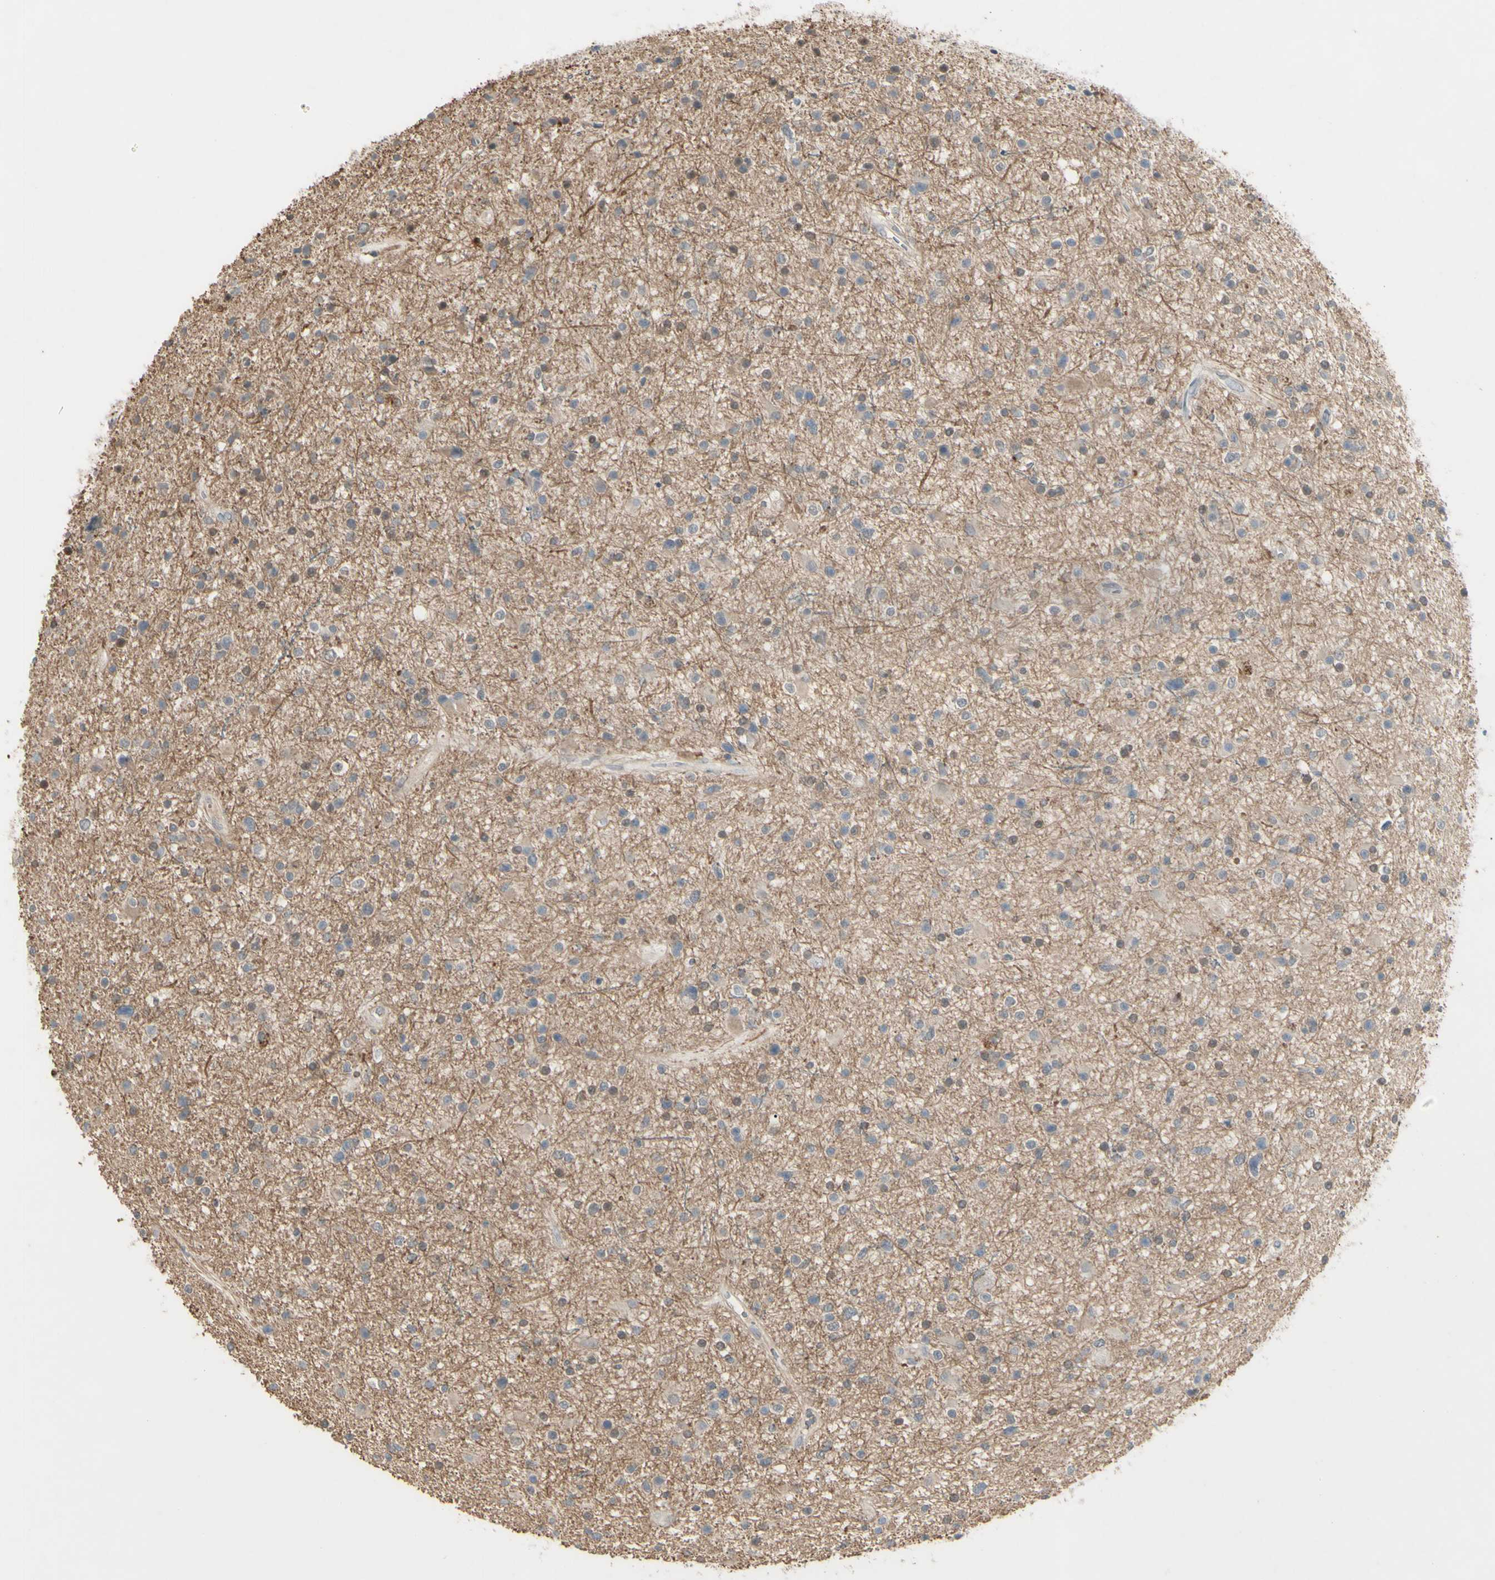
{"staining": {"intensity": "weak", "quantity": "<25%", "location": "cytoplasmic/membranous"}, "tissue": "glioma", "cell_type": "Tumor cells", "image_type": "cancer", "snomed": [{"axis": "morphology", "description": "Glioma, malignant, High grade"}, {"axis": "topography", "description": "Brain"}], "caption": "IHC of malignant high-grade glioma shows no positivity in tumor cells. (IHC, brightfield microscopy, high magnification).", "gene": "PIAS4", "patient": {"sex": "male", "age": 33}}